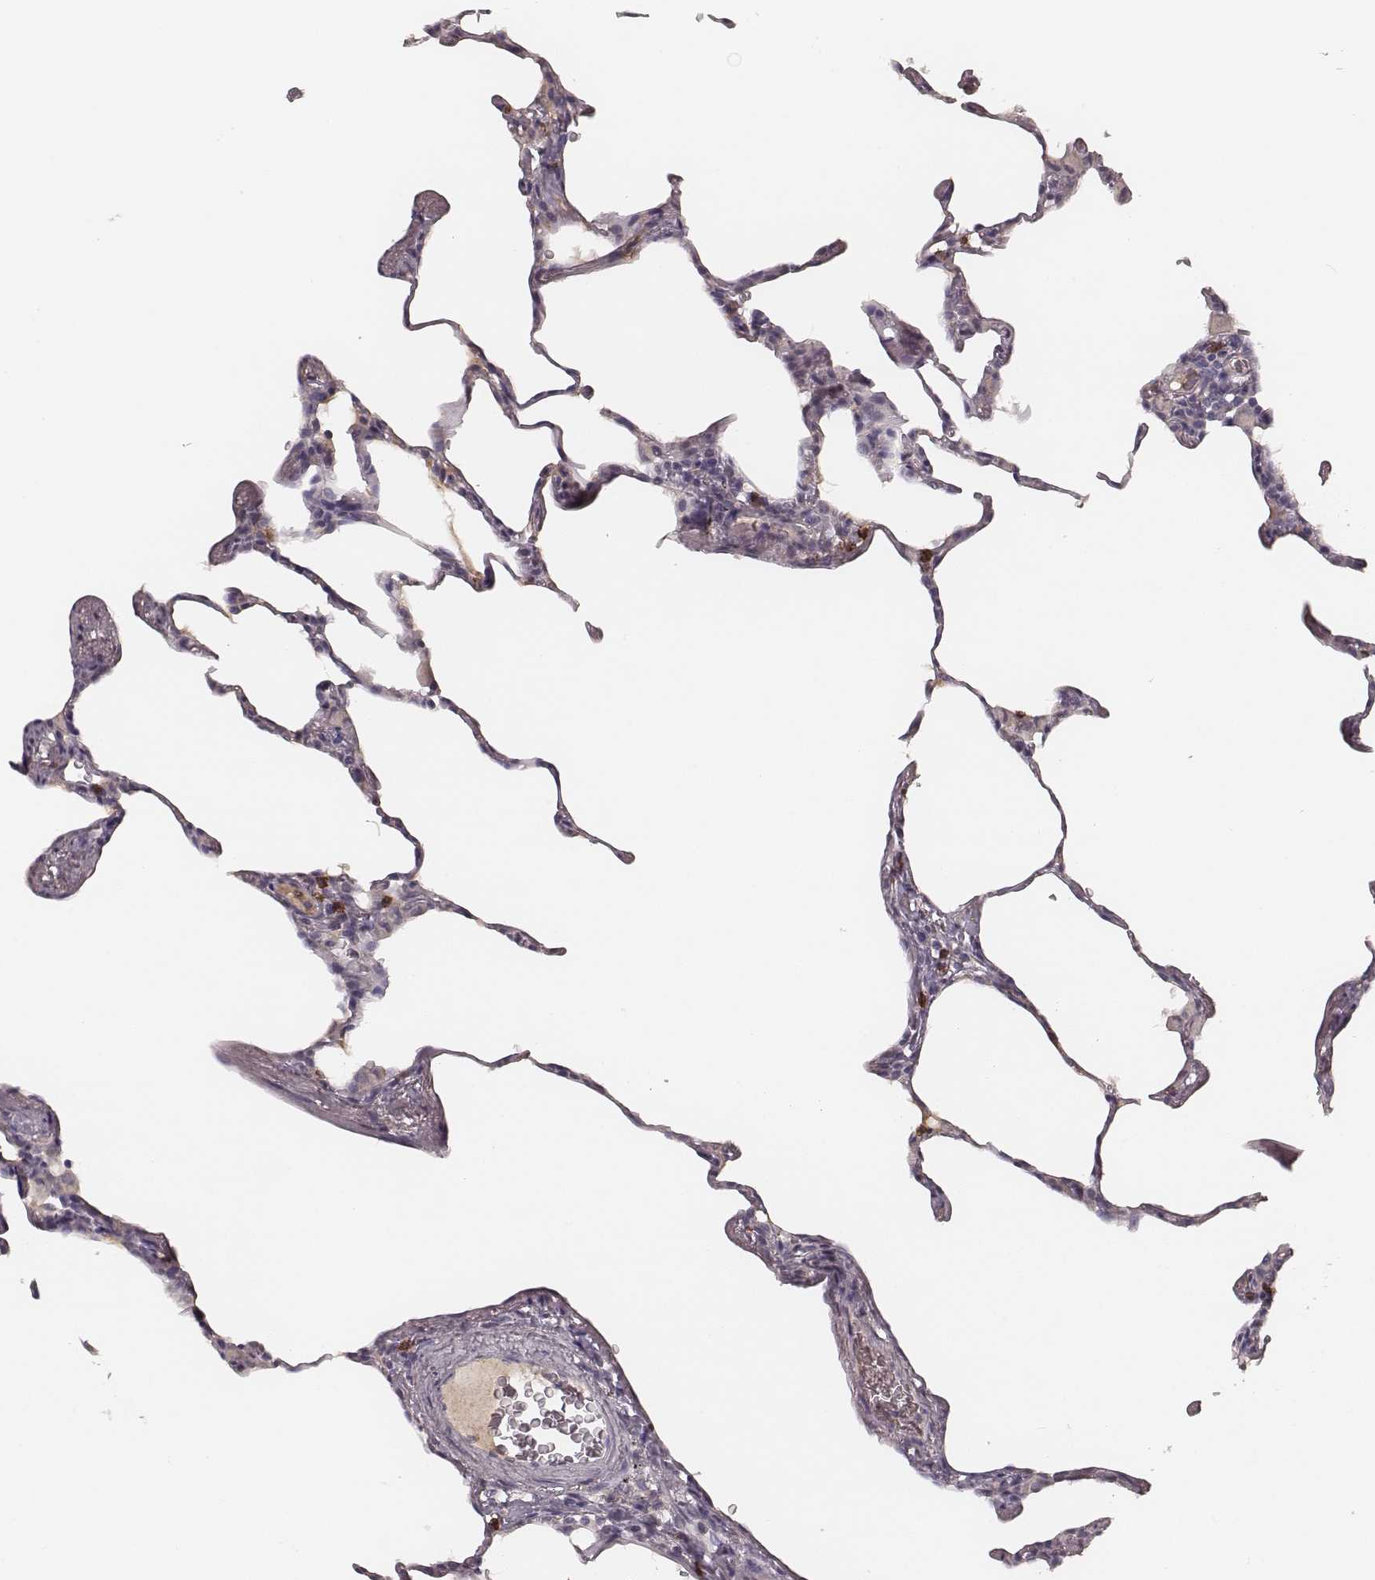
{"staining": {"intensity": "negative", "quantity": "none", "location": "none"}, "tissue": "lung", "cell_type": "Alveolar cells", "image_type": "normal", "snomed": [{"axis": "morphology", "description": "Normal tissue, NOS"}, {"axis": "topography", "description": "Lung"}], "caption": "Immunohistochemical staining of normal lung displays no significant positivity in alveolar cells. (DAB (3,3'-diaminobenzidine) IHC visualized using brightfield microscopy, high magnification).", "gene": "CD8A", "patient": {"sex": "female", "age": 57}}